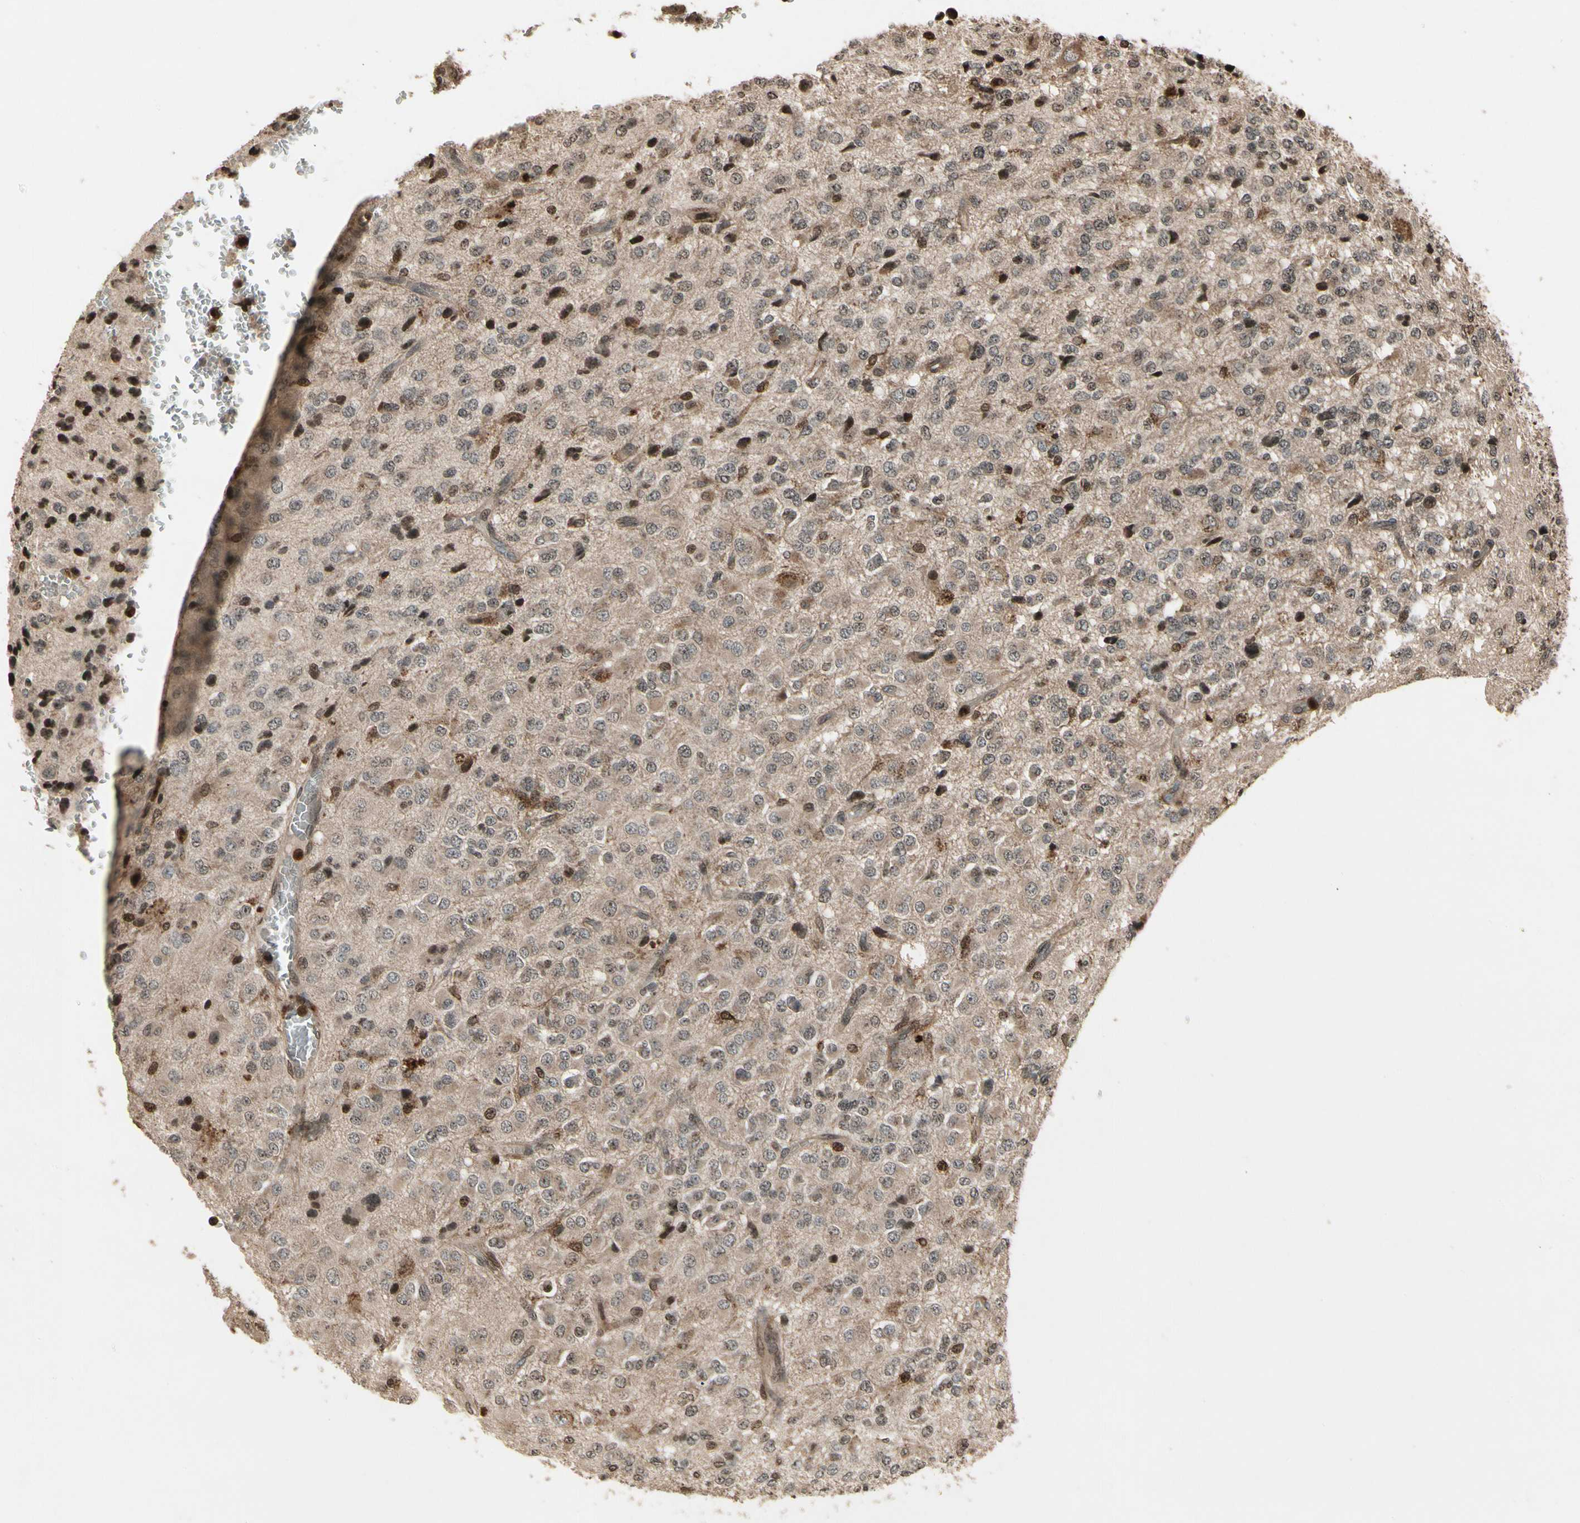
{"staining": {"intensity": "moderate", "quantity": ">75%", "location": "cytoplasmic/membranous"}, "tissue": "glioma", "cell_type": "Tumor cells", "image_type": "cancer", "snomed": [{"axis": "morphology", "description": "Glioma, malignant, High grade"}, {"axis": "topography", "description": "pancreas cauda"}], "caption": "High-grade glioma (malignant) stained with immunohistochemistry demonstrates moderate cytoplasmic/membranous positivity in approximately >75% of tumor cells.", "gene": "GLRX", "patient": {"sex": "male", "age": 60}}